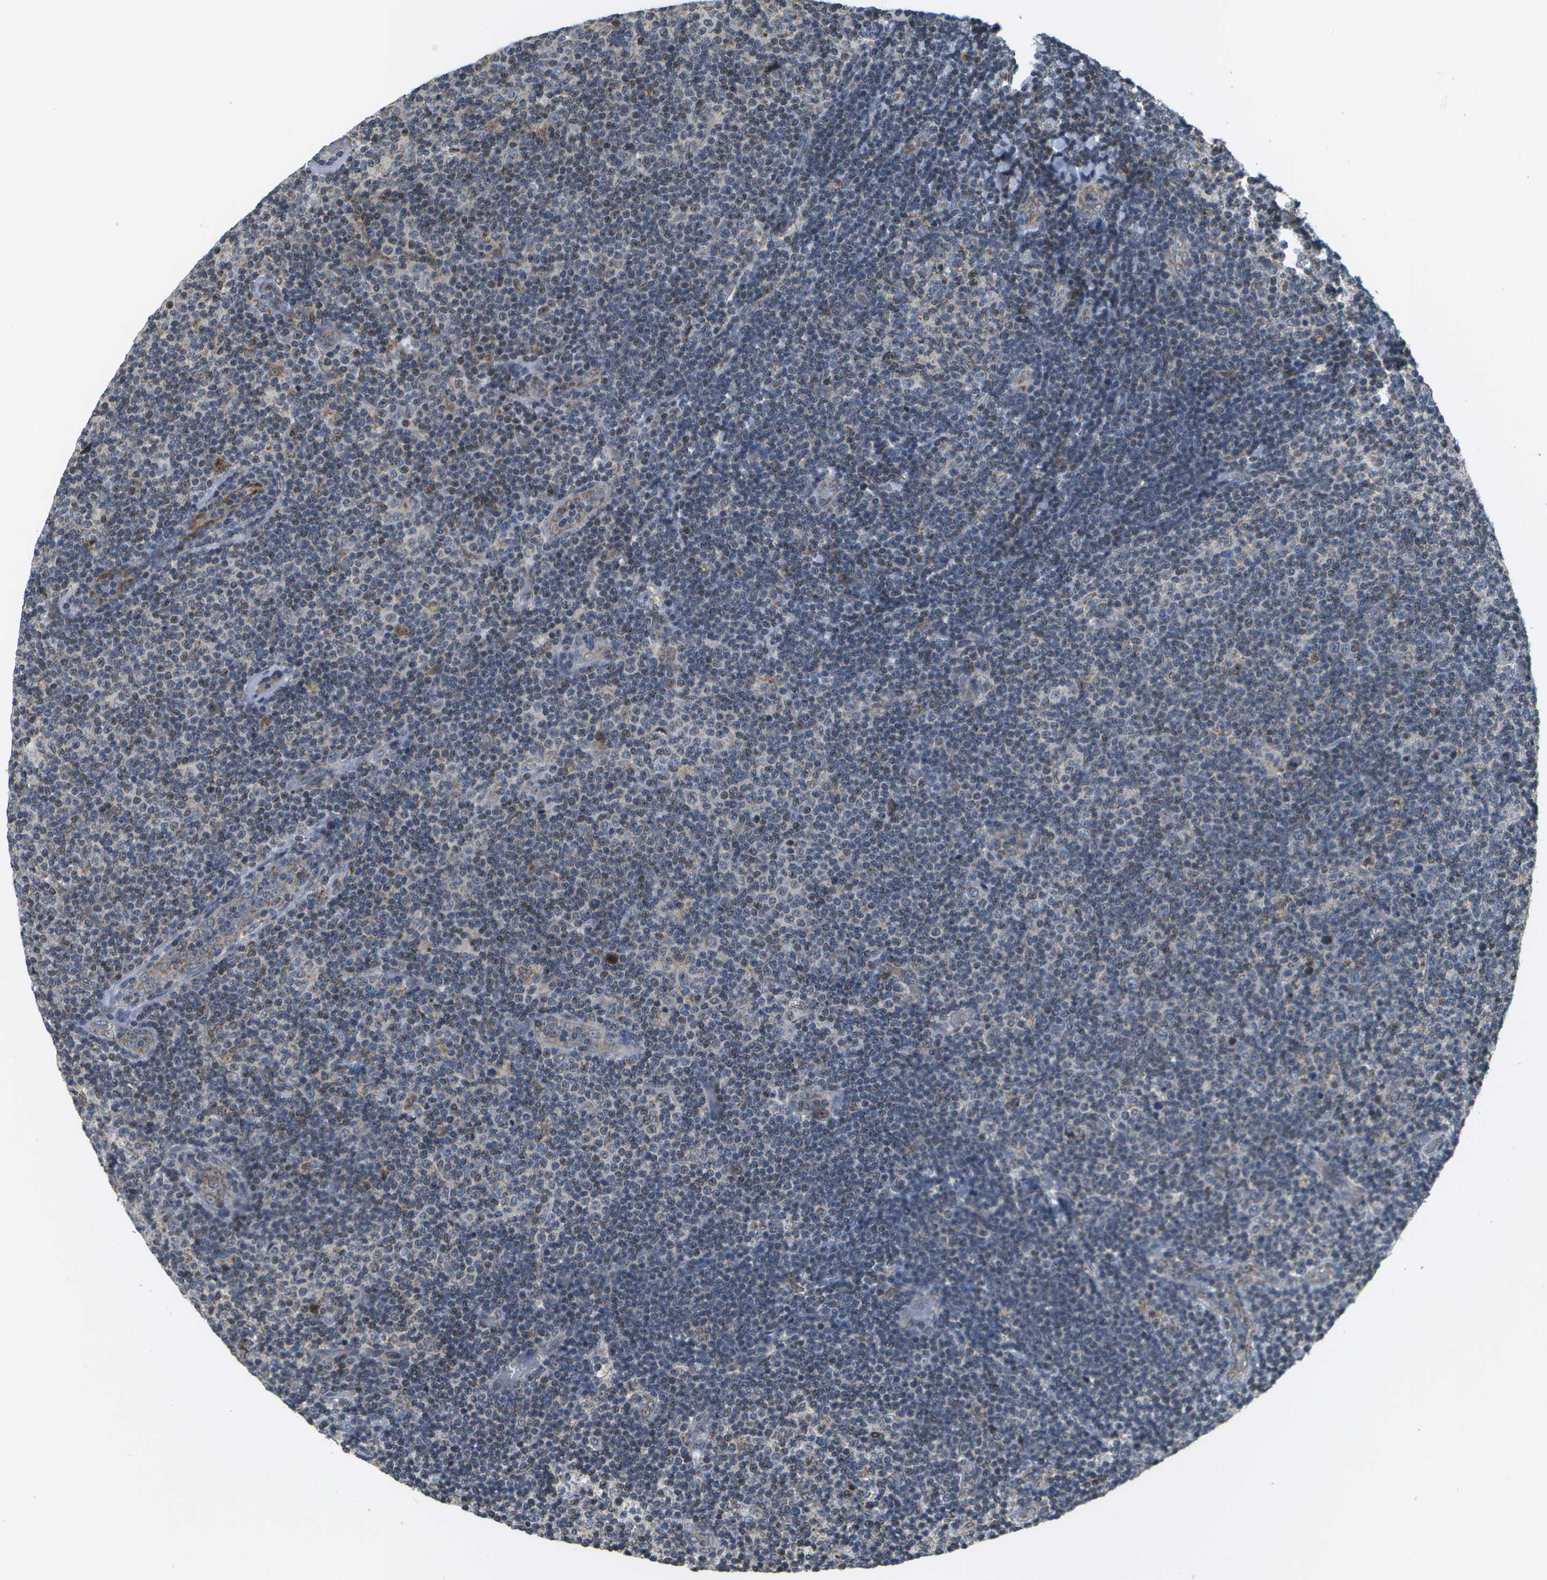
{"staining": {"intensity": "weak", "quantity": "25%-75%", "location": "nuclear"}, "tissue": "lymphoma", "cell_type": "Tumor cells", "image_type": "cancer", "snomed": [{"axis": "morphology", "description": "Malignant lymphoma, non-Hodgkin's type, Low grade"}, {"axis": "topography", "description": "Lymph node"}], "caption": "High-magnification brightfield microscopy of lymphoma stained with DAB (brown) and counterstained with hematoxylin (blue). tumor cells exhibit weak nuclear staining is appreciated in about25%-75% of cells. (DAB = brown stain, brightfield microscopy at high magnification).", "gene": "HADHA", "patient": {"sex": "male", "age": 83}}